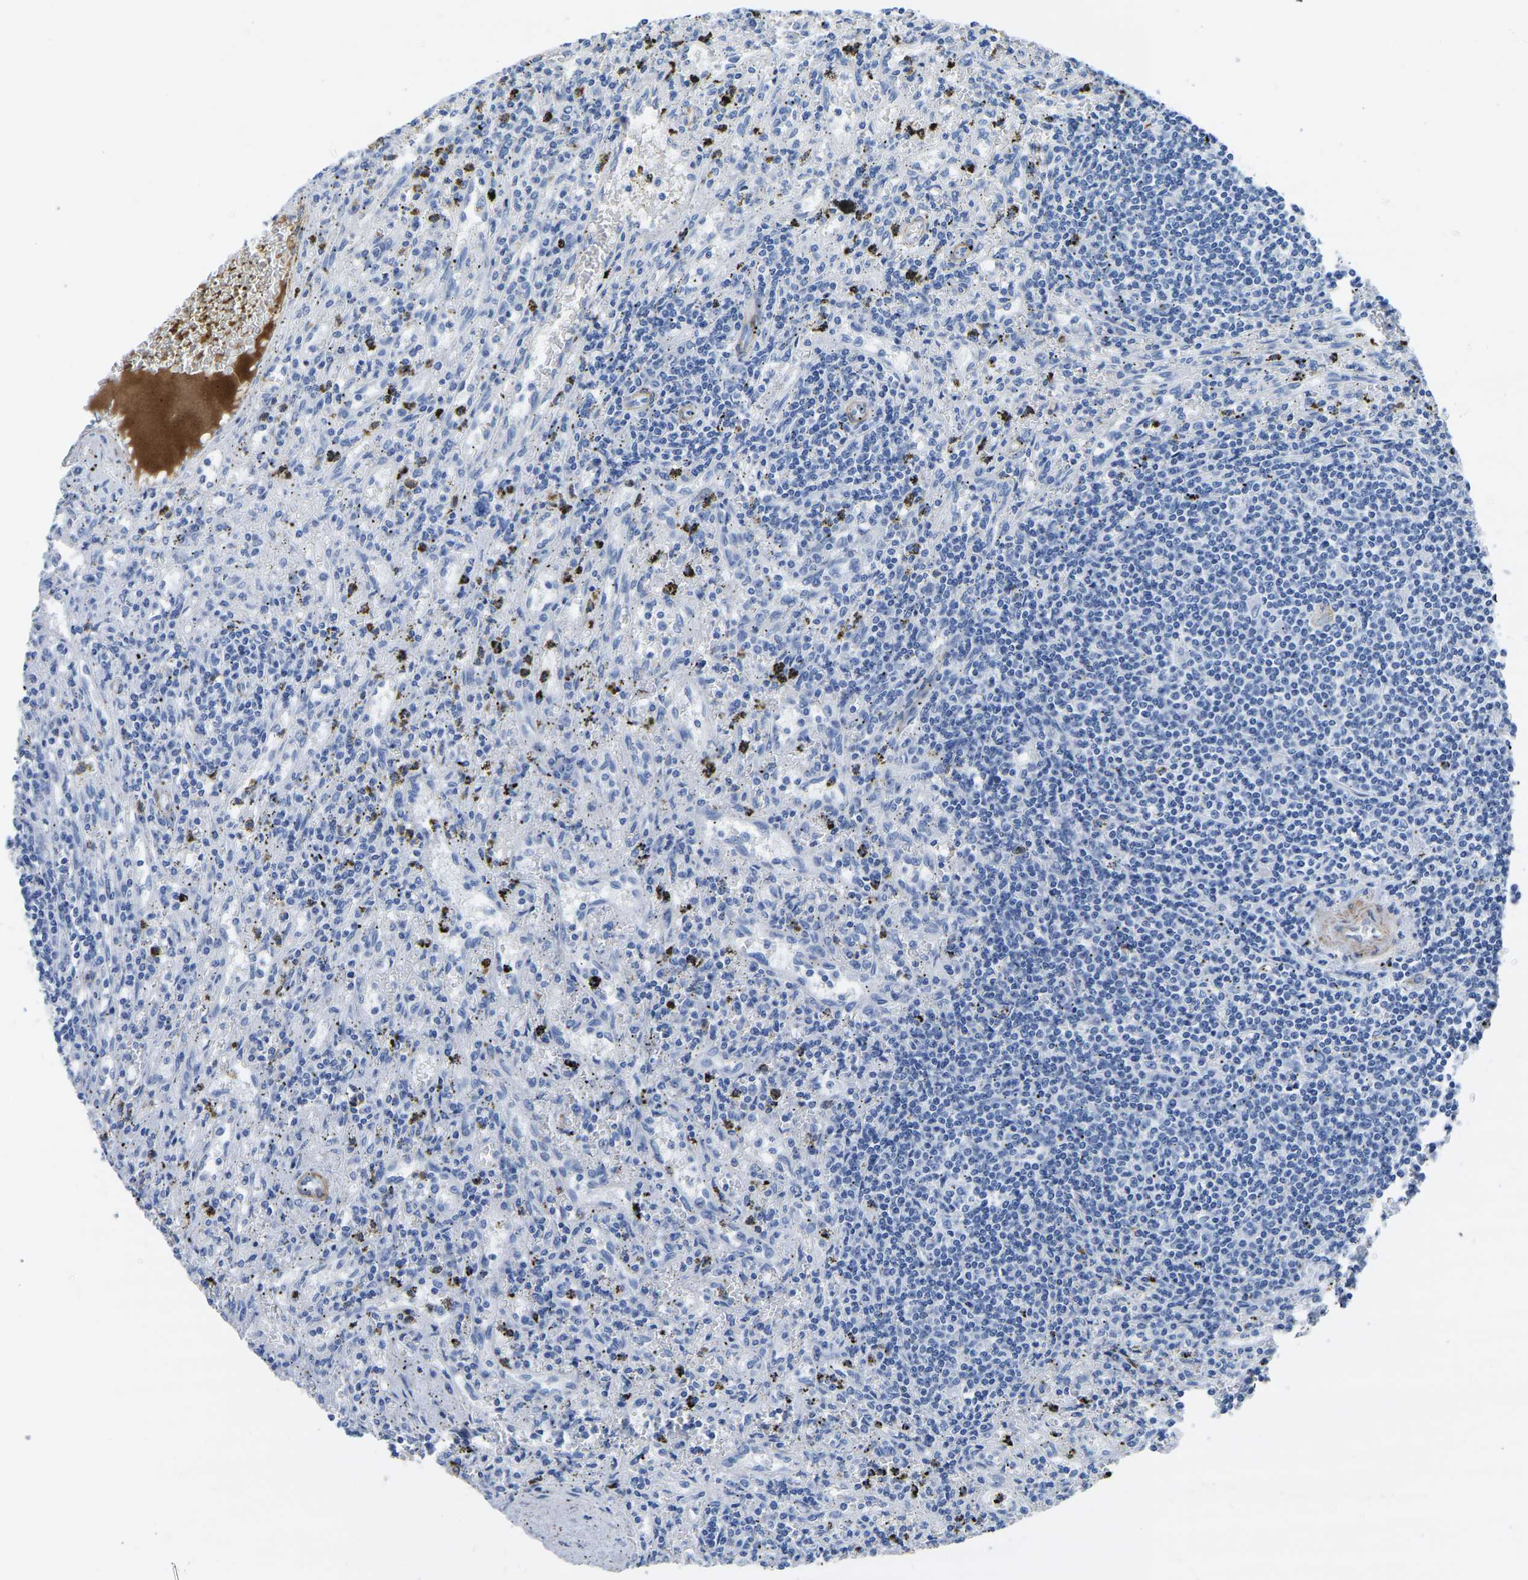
{"staining": {"intensity": "negative", "quantity": "none", "location": "none"}, "tissue": "lymphoma", "cell_type": "Tumor cells", "image_type": "cancer", "snomed": [{"axis": "morphology", "description": "Malignant lymphoma, non-Hodgkin's type, Low grade"}, {"axis": "topography", "description": "Spleen"}], "caption": "Micrograph shows no protein staining in tumor cells of lymphoma tissue. (DAB IHC with hematoxylin counter stain).", "gene": "SLC45A3", "patient": {"sex": "male", "age": 76}}